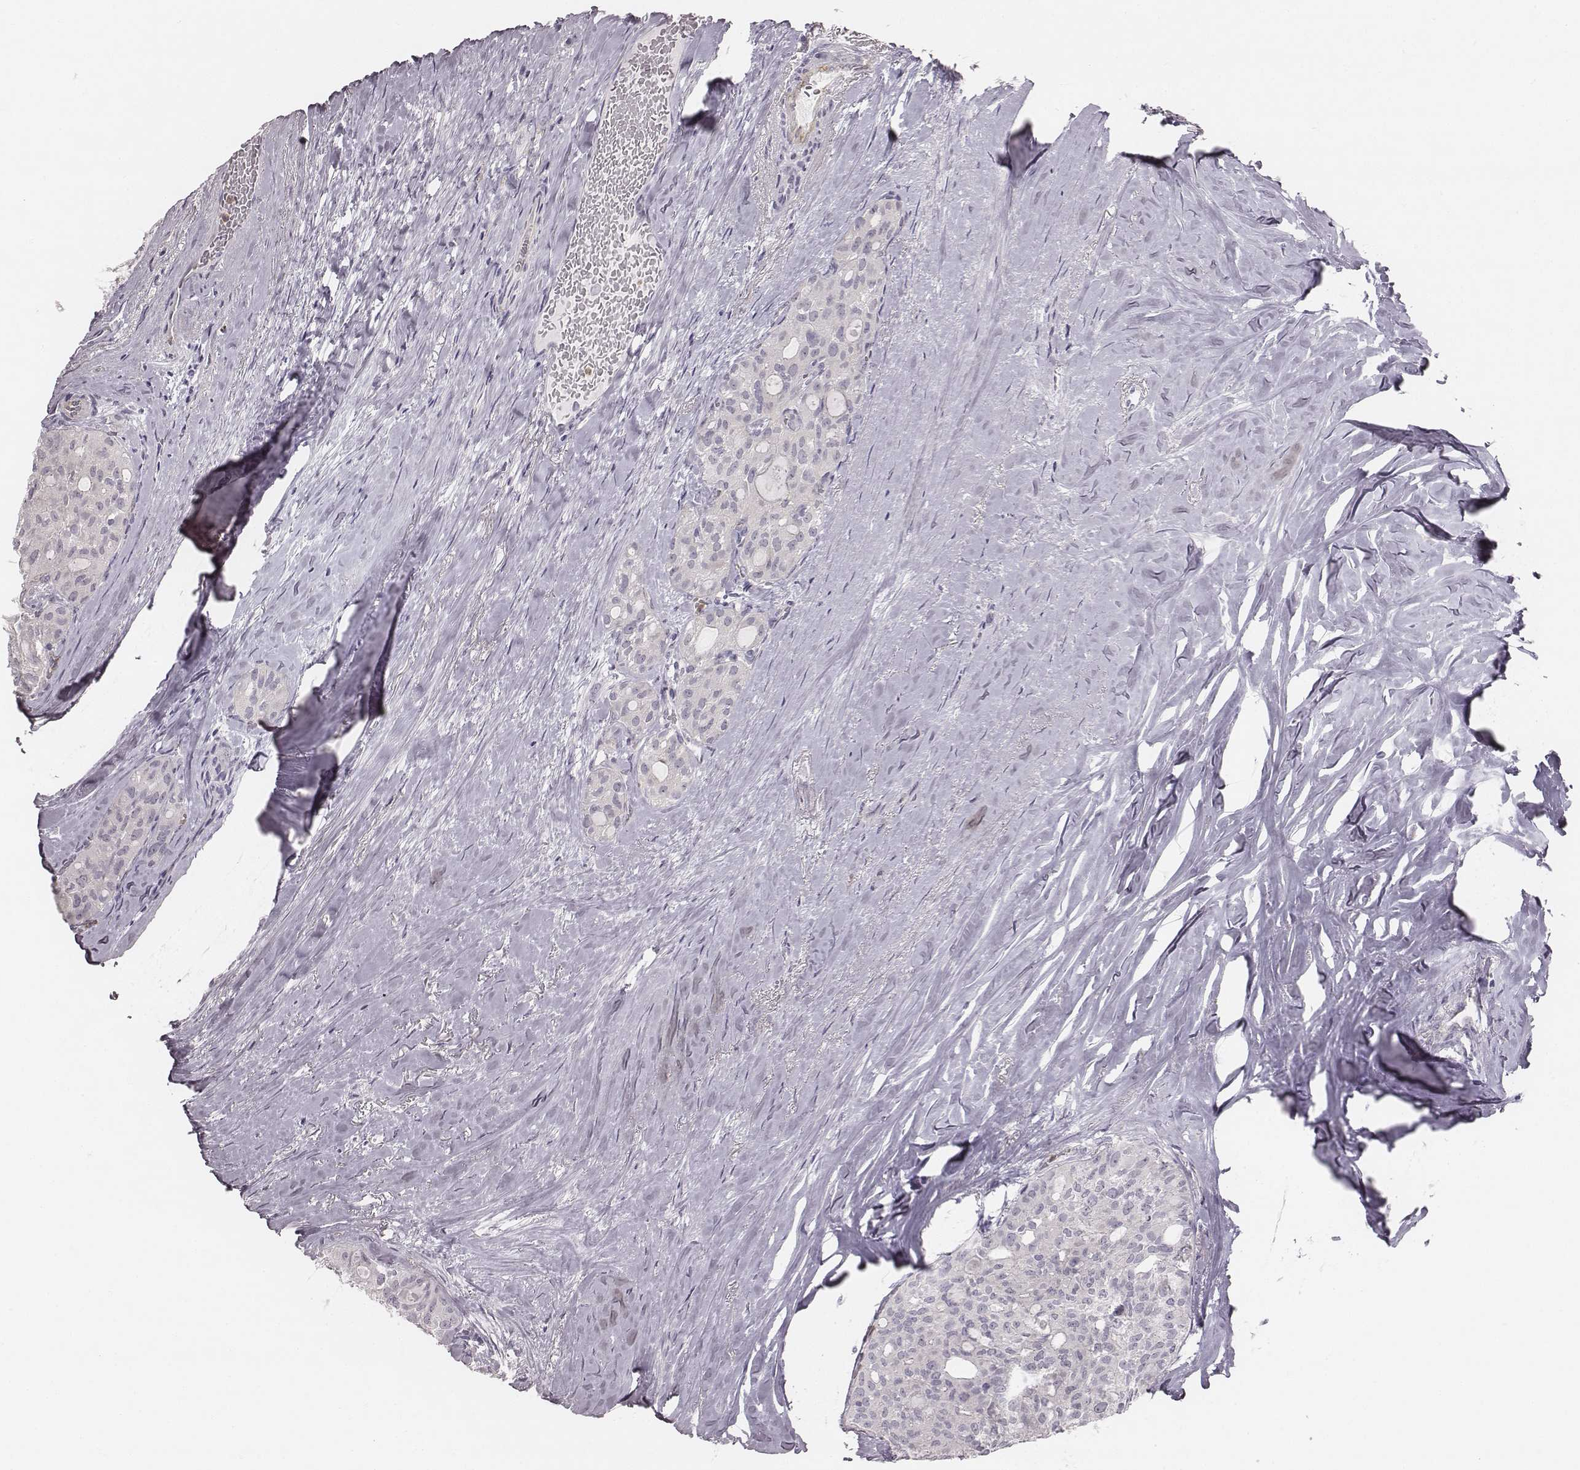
{"staining": {"intensity": "negative", "quantity": "none", "location": "none"}, "tissue": "thyroid cancer", "cell_type": "Tumor cells", "image_type": "cancer", "snomed": [{"axis": "morphology", "description": "Follicular adenoma carcinoma, NOS"}, {"axis": "topography", "description": "Thyroid gland"}], "caption": "Micrograph shows no protein staining in tumor cells of follicular adenoma carcinoma (thyroid) tissue.", "gene": "KCNJ12", "patient": {"sex": "male", "age": 75}}